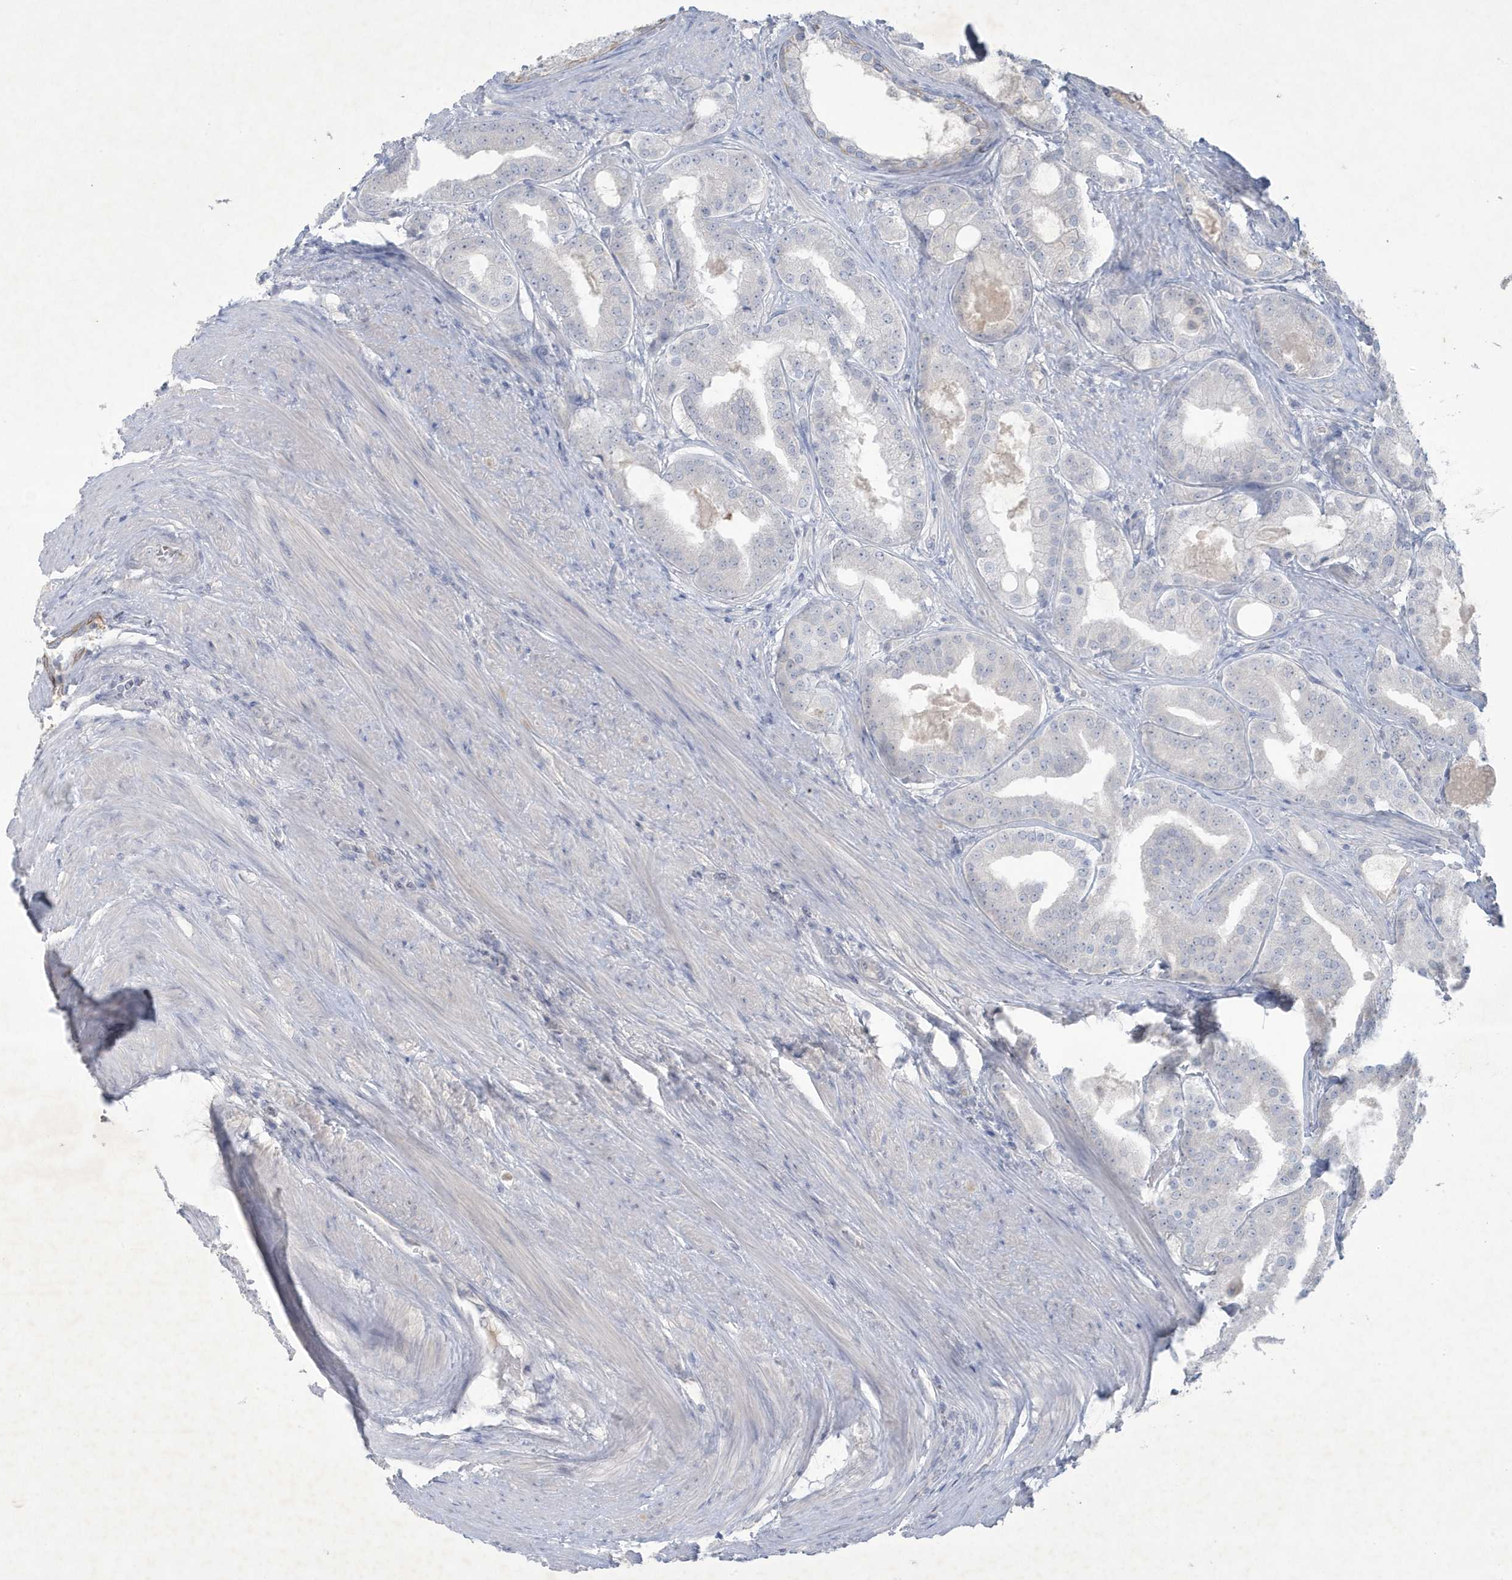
{"staining": {"intensity": "negative", "quantity": "none", "location": "none"}, "tissue": "prostate cancer", "cell_type": "Tumor cells", "image_type": "cancer", "snomed": [{"axis": "morphology", "description": "Adenocarcinoma, High grade"}, {"axis": "topography", "description": "Prostate"}], "caption": "DAB (3,3'-diaminobenzidine) immunohistochemical staining of human prostate cancer (adenocarcinoma (high-grade)) displays no significant expression in tumor cells.", "gene": "CCDC24", "patient": {"sex": "male", "age": 60}}